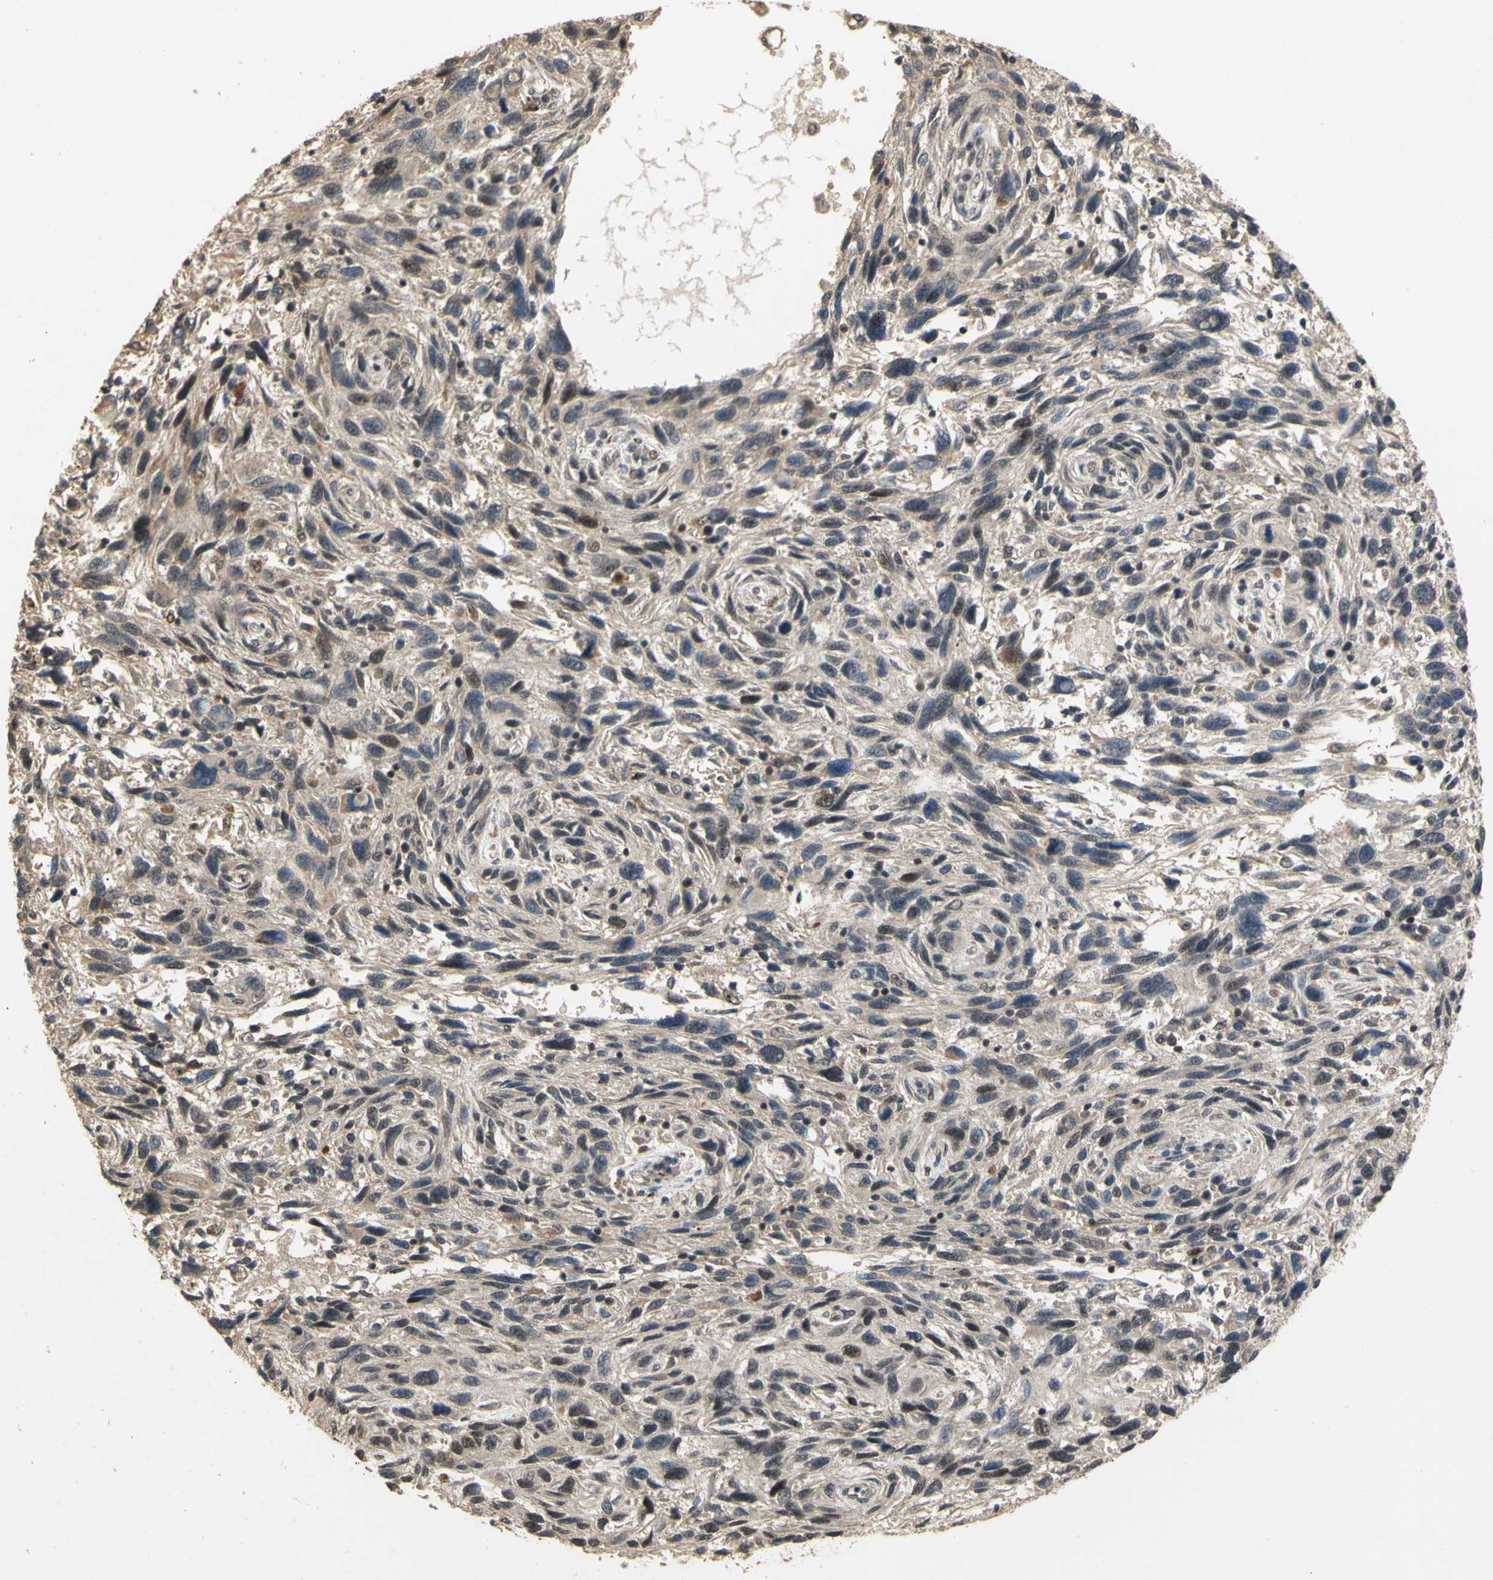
{"staining": {"intensity": "weak", "quantity": "25%-75%", "location": "cytoplasmic/membranous"}, "tissue": "melanoma", "cell_type": "Tumor cells", "image_type": "cancer", "snomed": [{"axis": "morphology", "description": "Malignant melanoma, NOS"}, {"axis": "topography", "description": "Skin"}], "caption": "IHC of melanoma shows low levels of weak cytoplasmic/membranous staining in approximately 25%-75% of tumor cells.", "gene": "GTF2E2", "patient": {"sex": "male", "age": 53}}